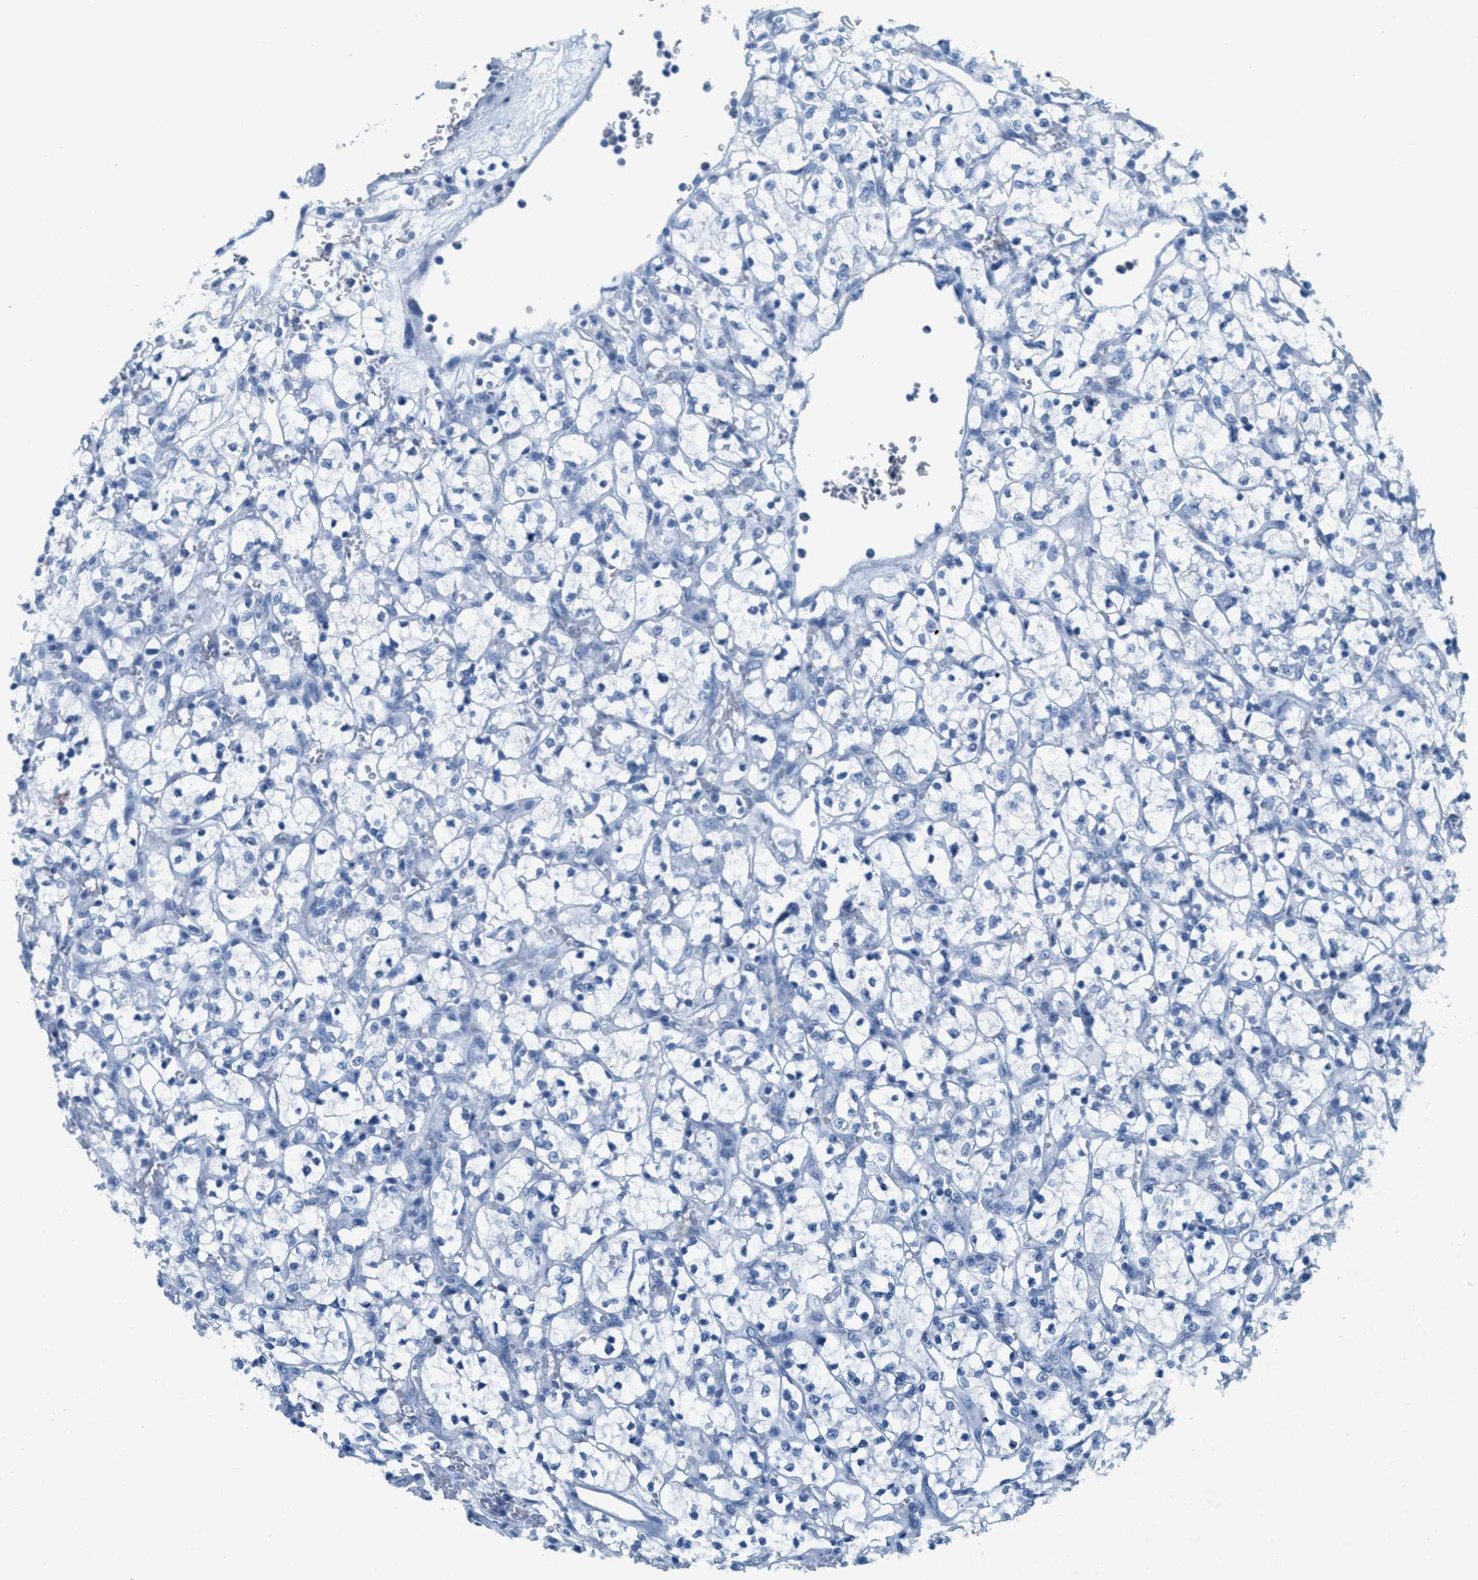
{"staining": {"intensity": "negative", "quantity": "none", "location": "none"}, "tissue": "renal cancer", "cell_type": "Tumor cells", "image_type": "cancer", "snomed": [{"axis": "morphology", "description": "Adenocarcinoma, NOS"}, {"axis": "topography", "description": "Kidney"}], "caption": "The photomicrograph shows no significant expression in tumor cells of renal cancer (adenocarcinoma).", "gene": "GPM6A", "patient": {"sex": "female", "age": 69}}